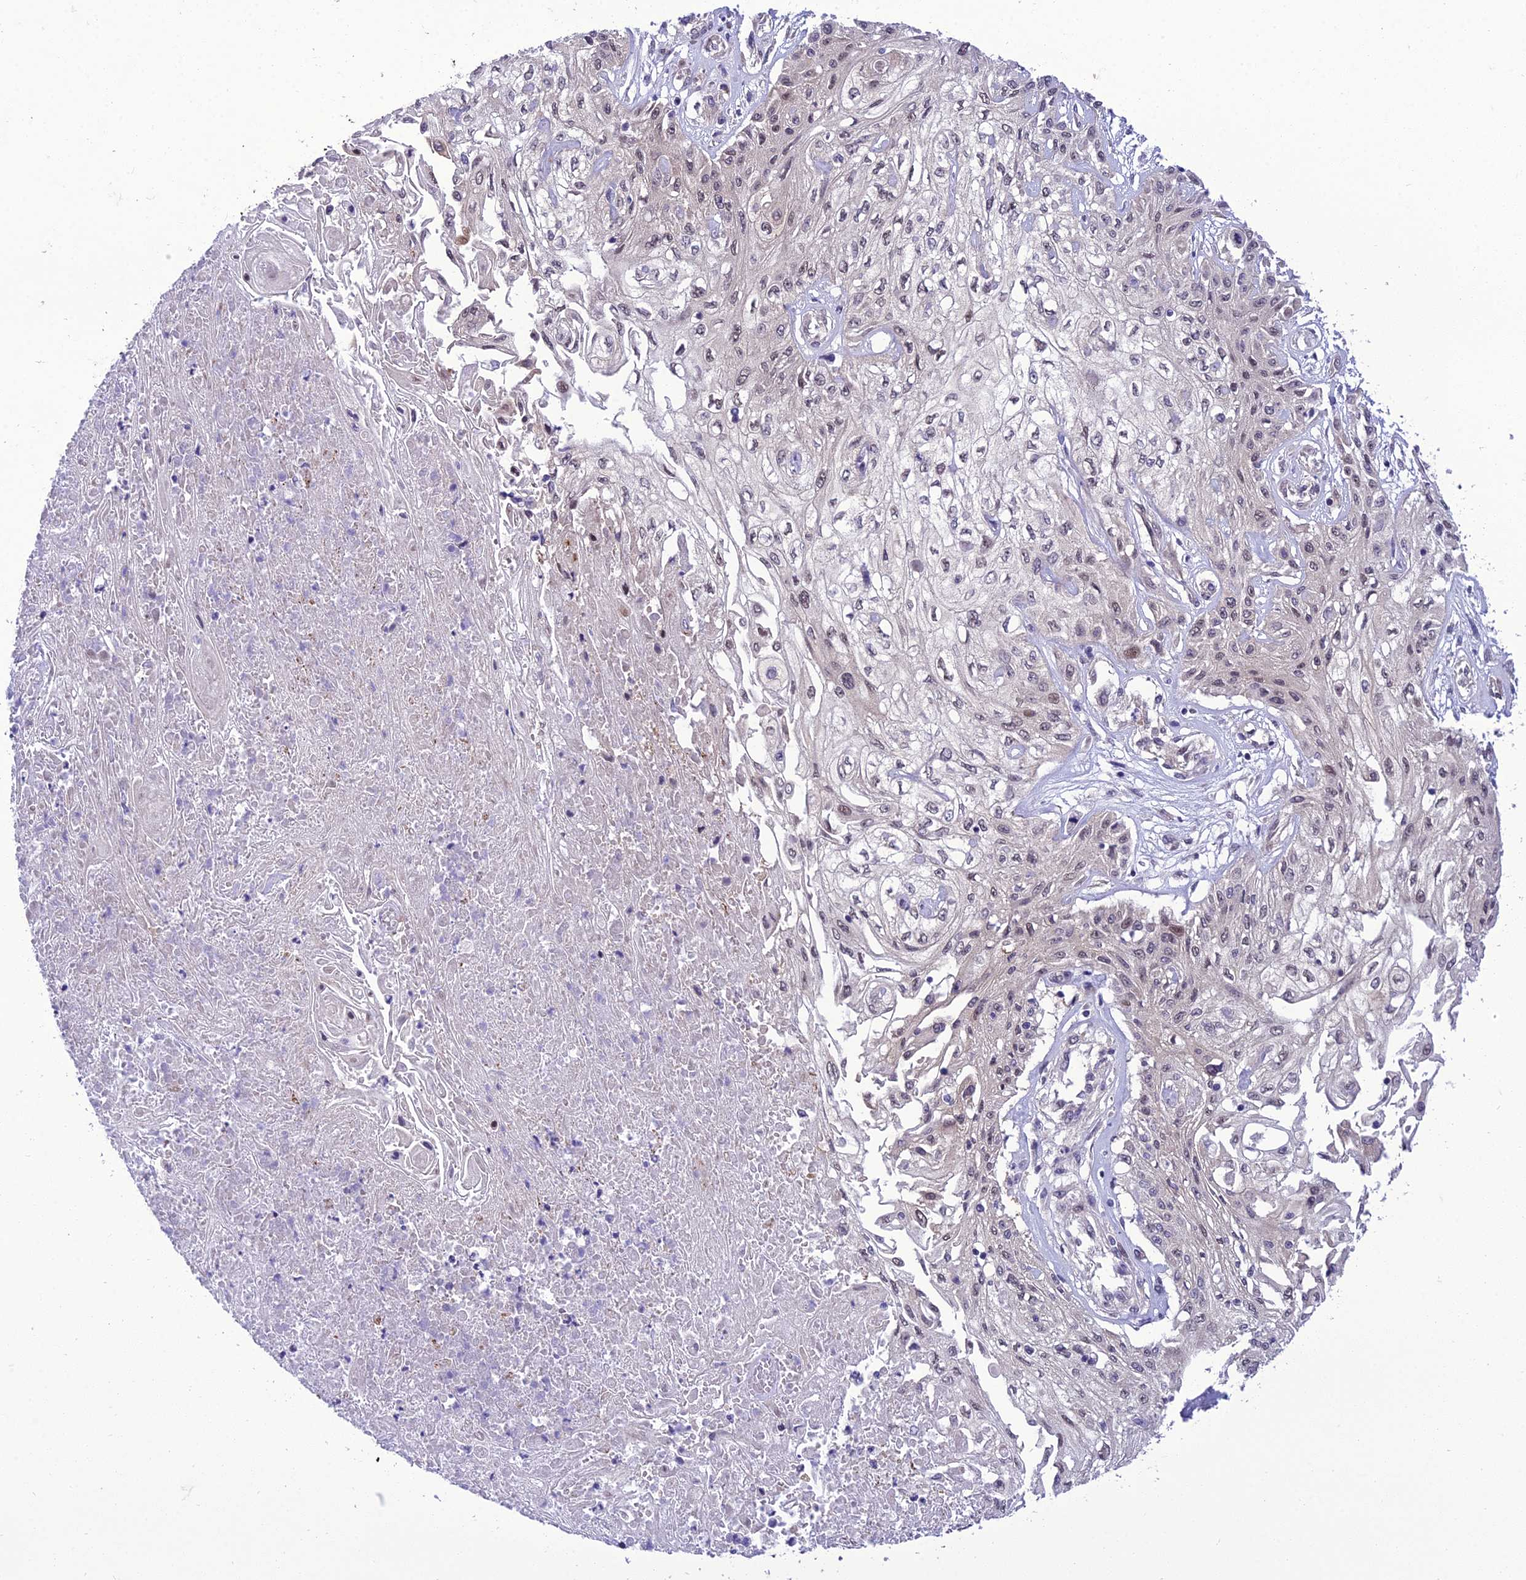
{"staining": {"intensity": "weak", "quantity": "<25%", "location": "nuclear"}, "tissue": "skin cancer", "cell_type": "Tumor cells", "image_type": "cancer", "snomed": [{"axis": "morphology", "description": "Squamous cell carcinoma, NOS"}, {"axis": "morphology", "description": "Squamous cell carcinoma, metastatic, NOS"}, {"axis": "topography", "description": "Skin"}, {"axis": "topography", "description": "Lymph node"}], "caption": "IHC photomicrograph of neoplastic tissue: skin cancer stained with DAB reveals no significant protein expression in tumor cells.", "gene": "GAB4", "patient": {"sex": "male", "age": 75}}